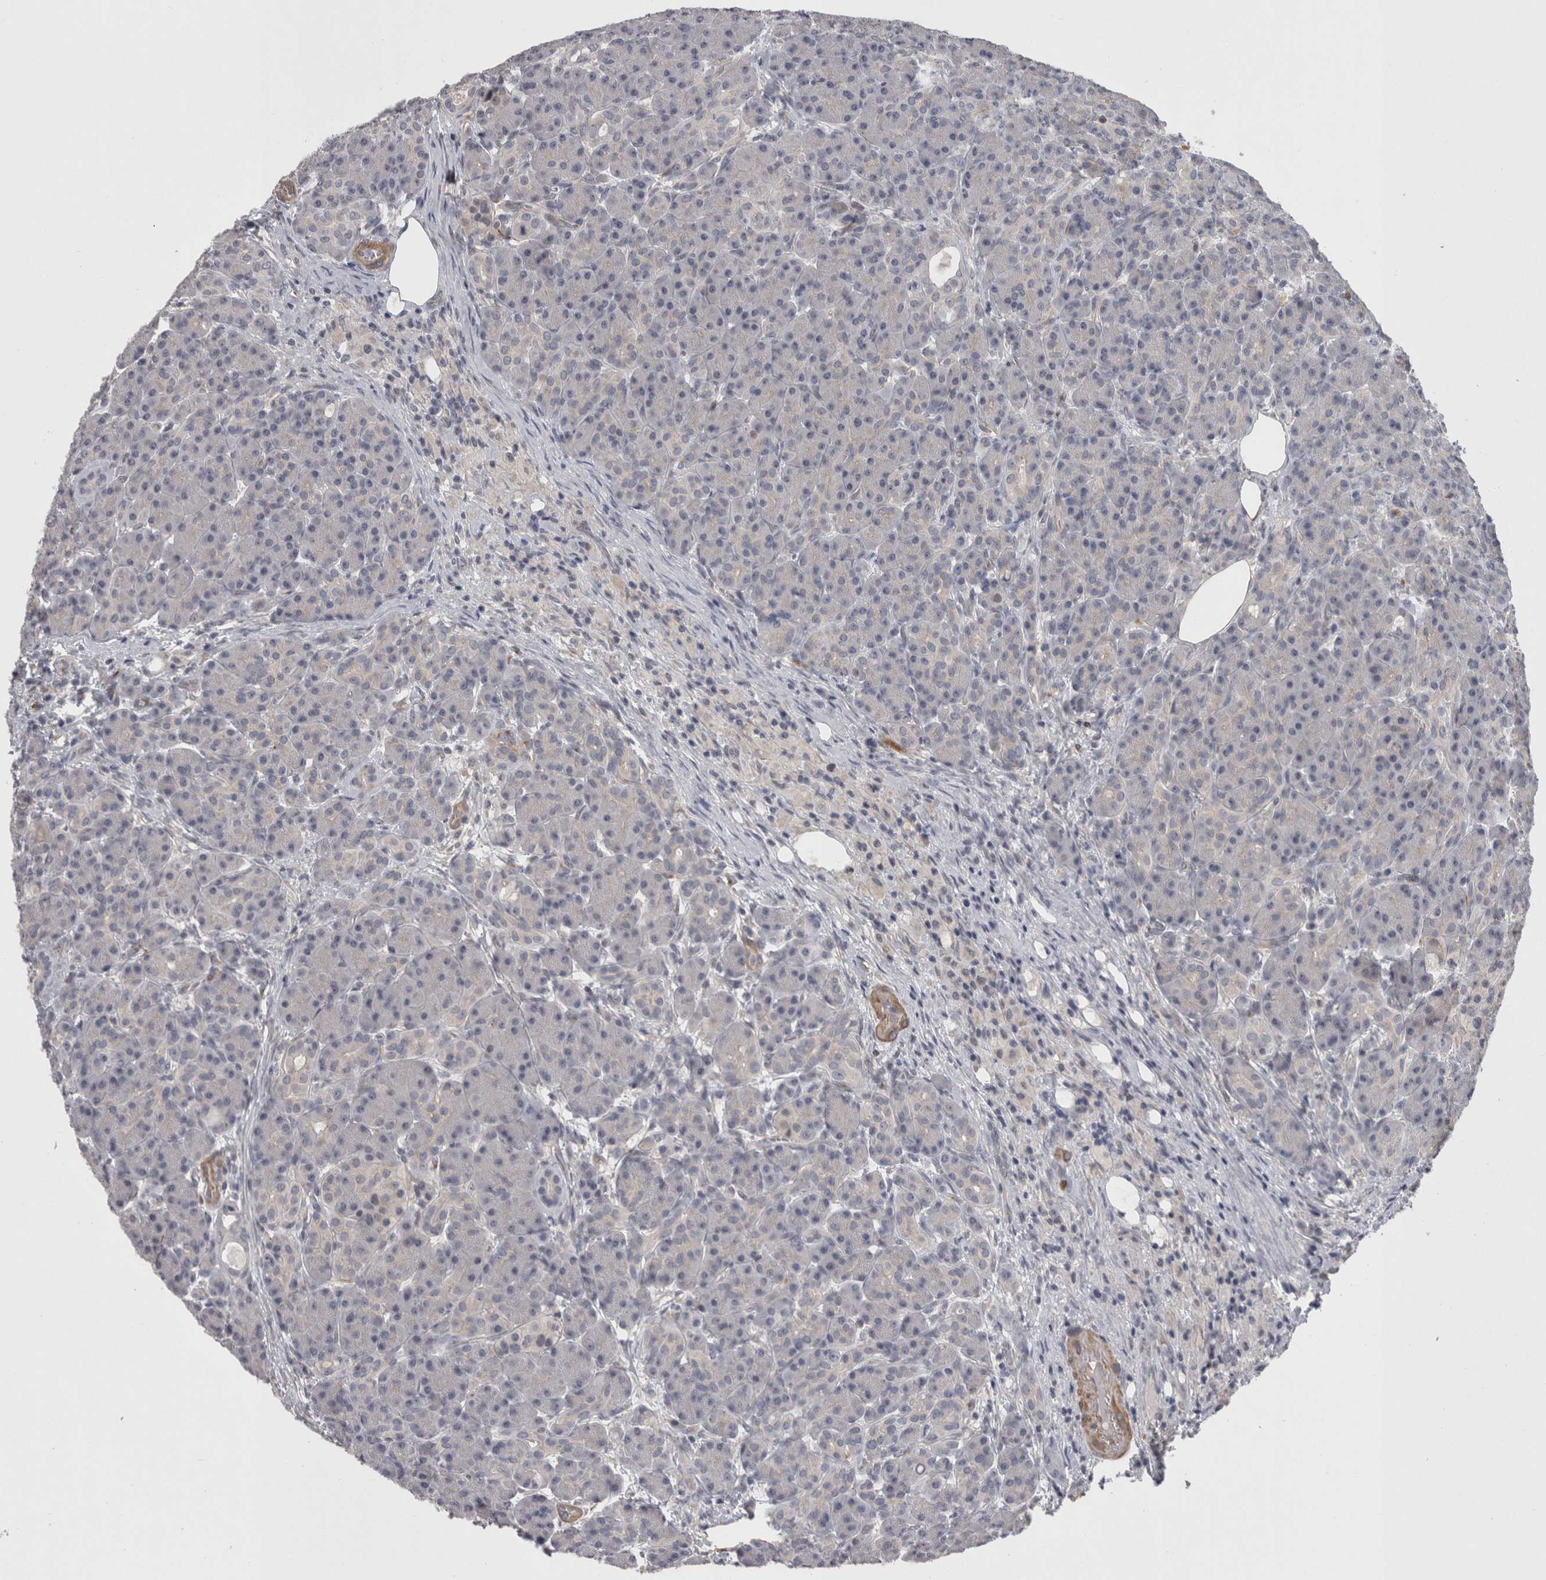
{"staining": {"intensity": "moderate", "quantity": "<25%", "location": "cytoplasmic/membranous"}, "tissue": "pancreas", "cell_type": "Exocrine glandular cells", "image_type": "normal", "snomed": [{"axis": "morphology", "description": "Normal tissue, NOS"}, {"axis": "topography", "description": "Pancreas"}], "caption": "The histopathology image demonstrates immunohistochemical staining of benign pancreas. There is moderate cytoplasmic/membranous positivity is identified in about <25% of exocrine glandular cells.", "gene": "RMDN1", "patient": {"sex": "male", "age": 63}}